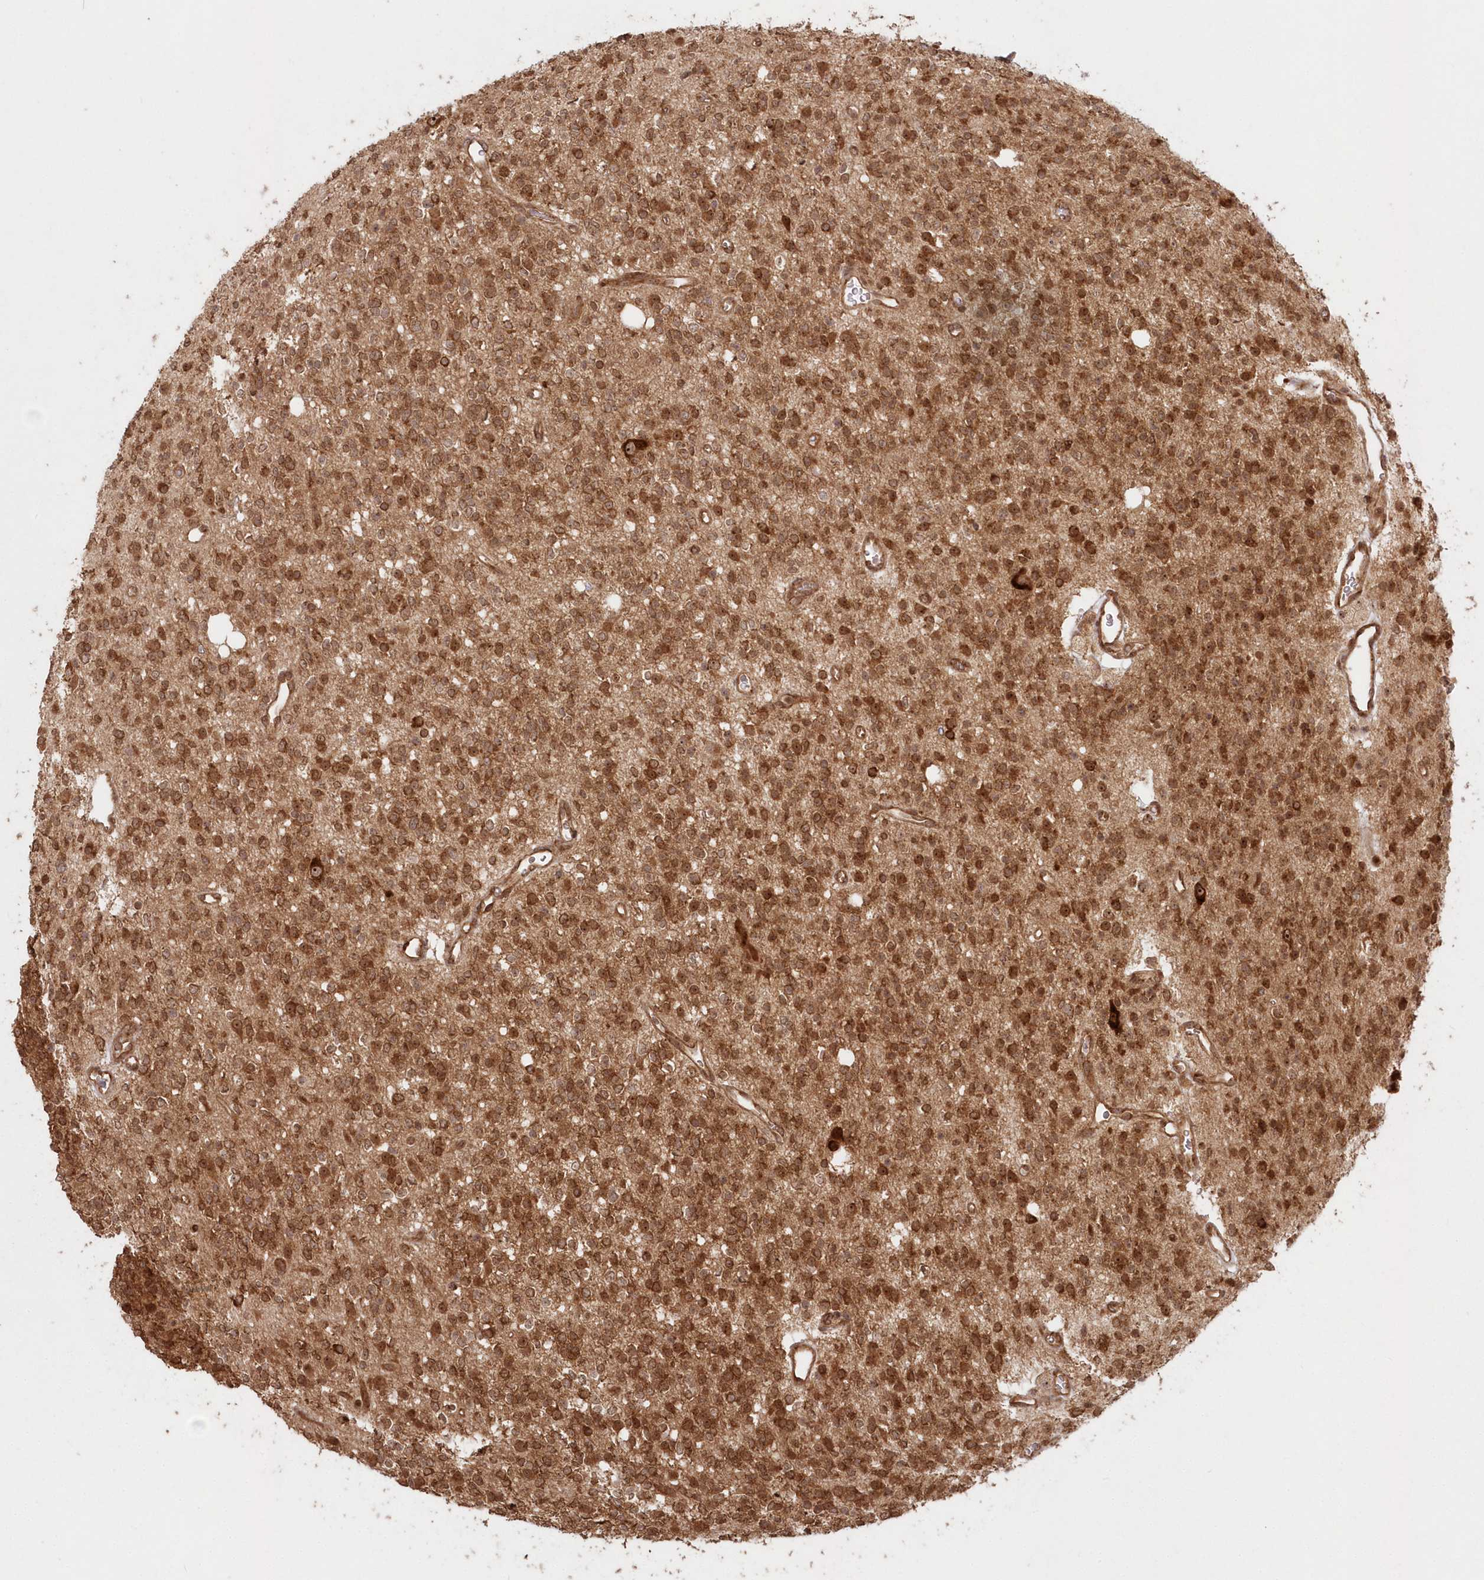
{"staining": {"intensity": "strong", "quantity": ">75%", "location": "cytoplasmic/membranous,nuclear"}, "tissue": "glioma", "cell_type": "Tumor cells", "image_type": "cancer", "snomed": [{"axis": "morphology", "description": "Glioma, malignant, High grade"}, {"axis": "topography", "description": "Brain"}], "caption": "IHC image of neoplastic tissue: human glioma stained using immunohistochemistry (IHC) exhibits high levels of strong protein expression localized specifically in the cytoplasmic/membranous and nuclear of tumor cells, appearing as a cytoplasmic/membranous and nuclear brown color.", "gene": "SERINC1", "patient": {"sex": "male", "age": 34}}